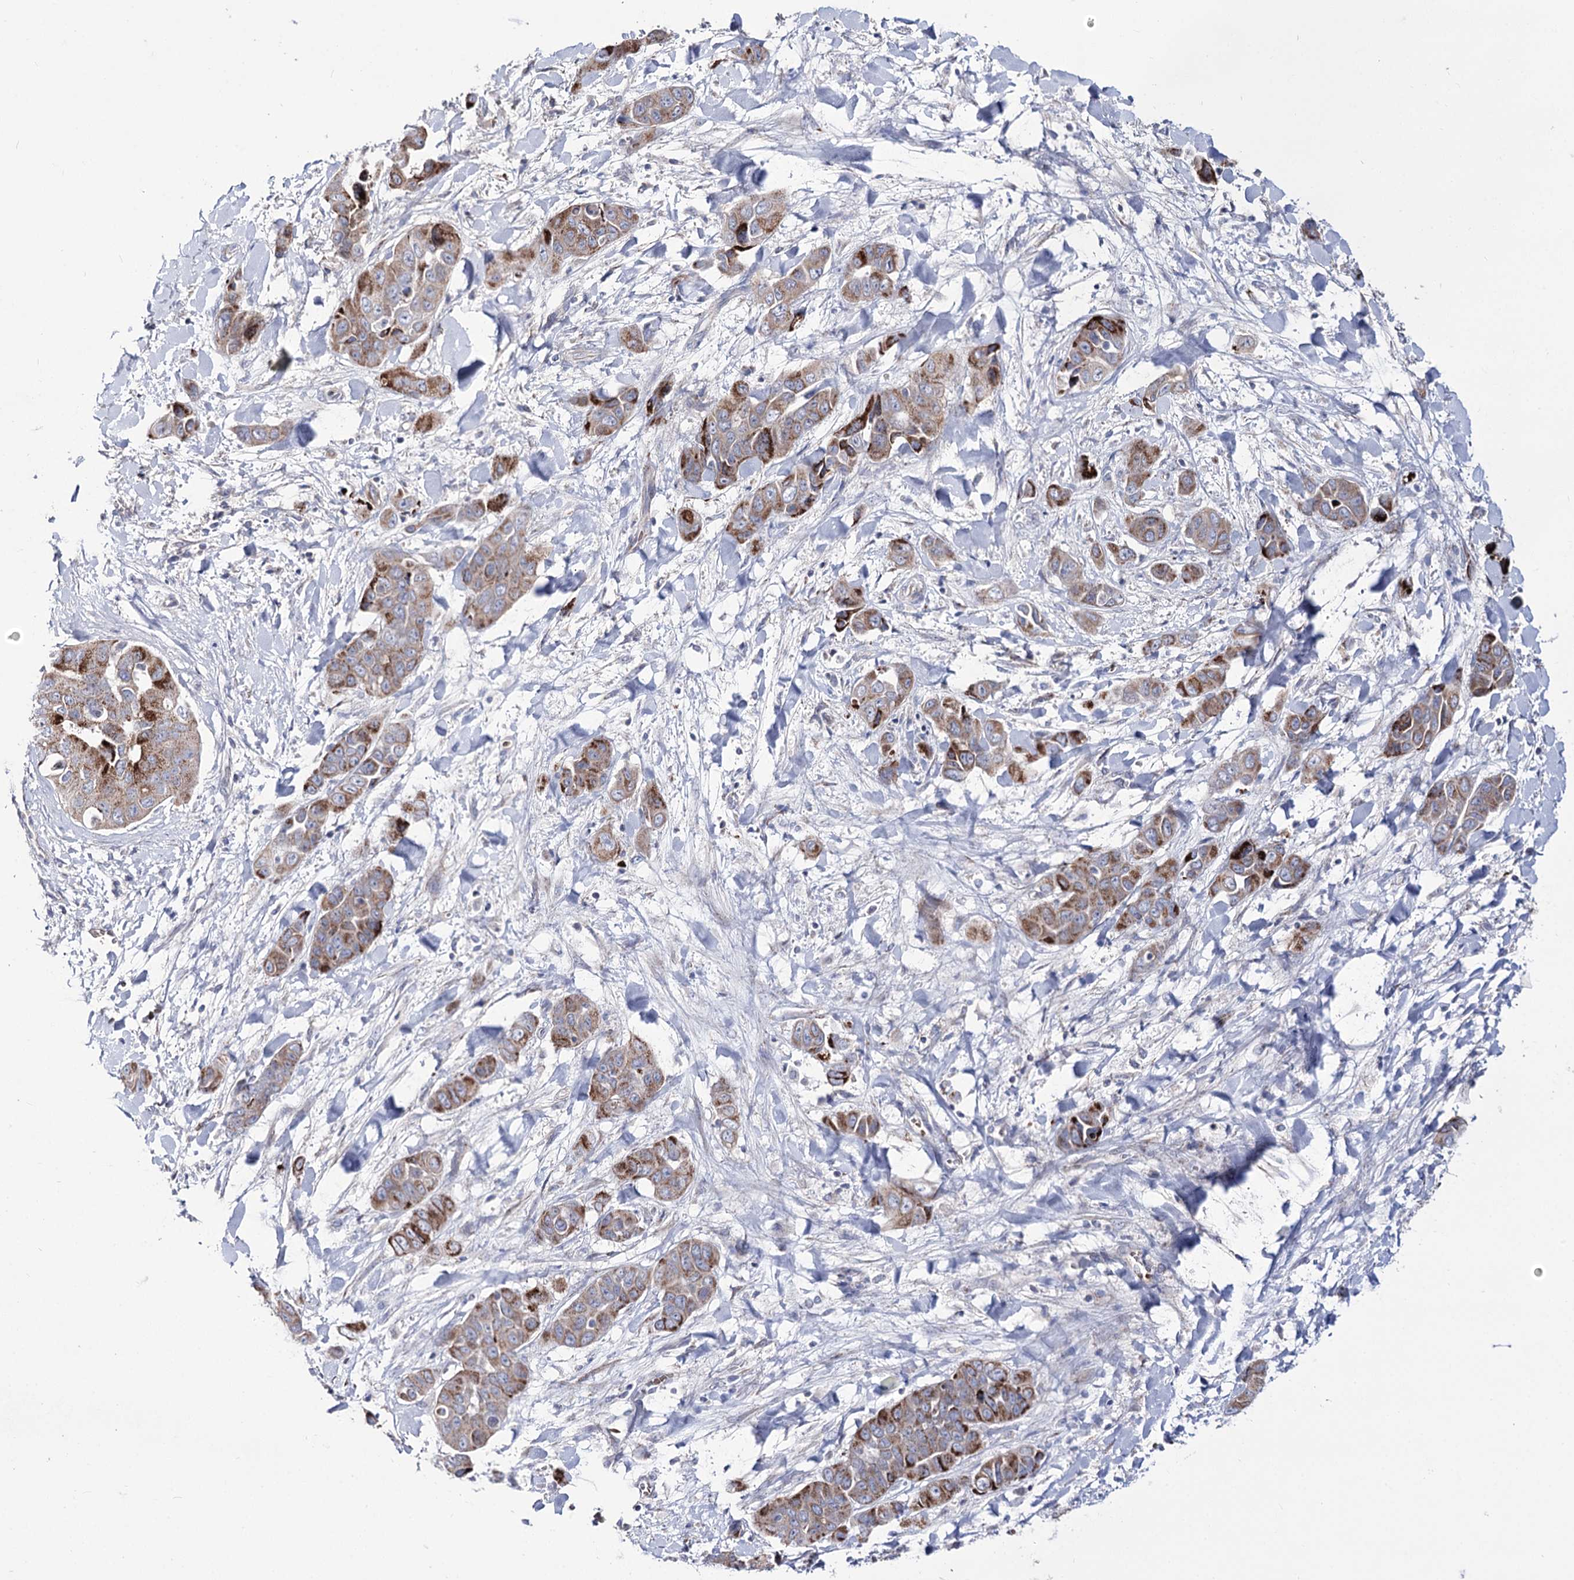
{"staining": {"intensity": "moderate", "quantity": ">75%", "location": "cytoplasmic/membranous"}, "tissue": "liver cancer", "cell_type": "Tumor cells", "image_type": "cancer", "snomed": [{"axis": "morphology", "description": "Cholangiocarcinoma"}, {"axis": "topography", "description": "Liver"}], "caption": "Tumor cells reveal medium levels of moderate cytoplasmic/membranous positivity in about >75% of cells in human cholangiocarcinoma (liver).", "gene": "OSBPL5", "patient": {"sex": "female", "age": 52}}